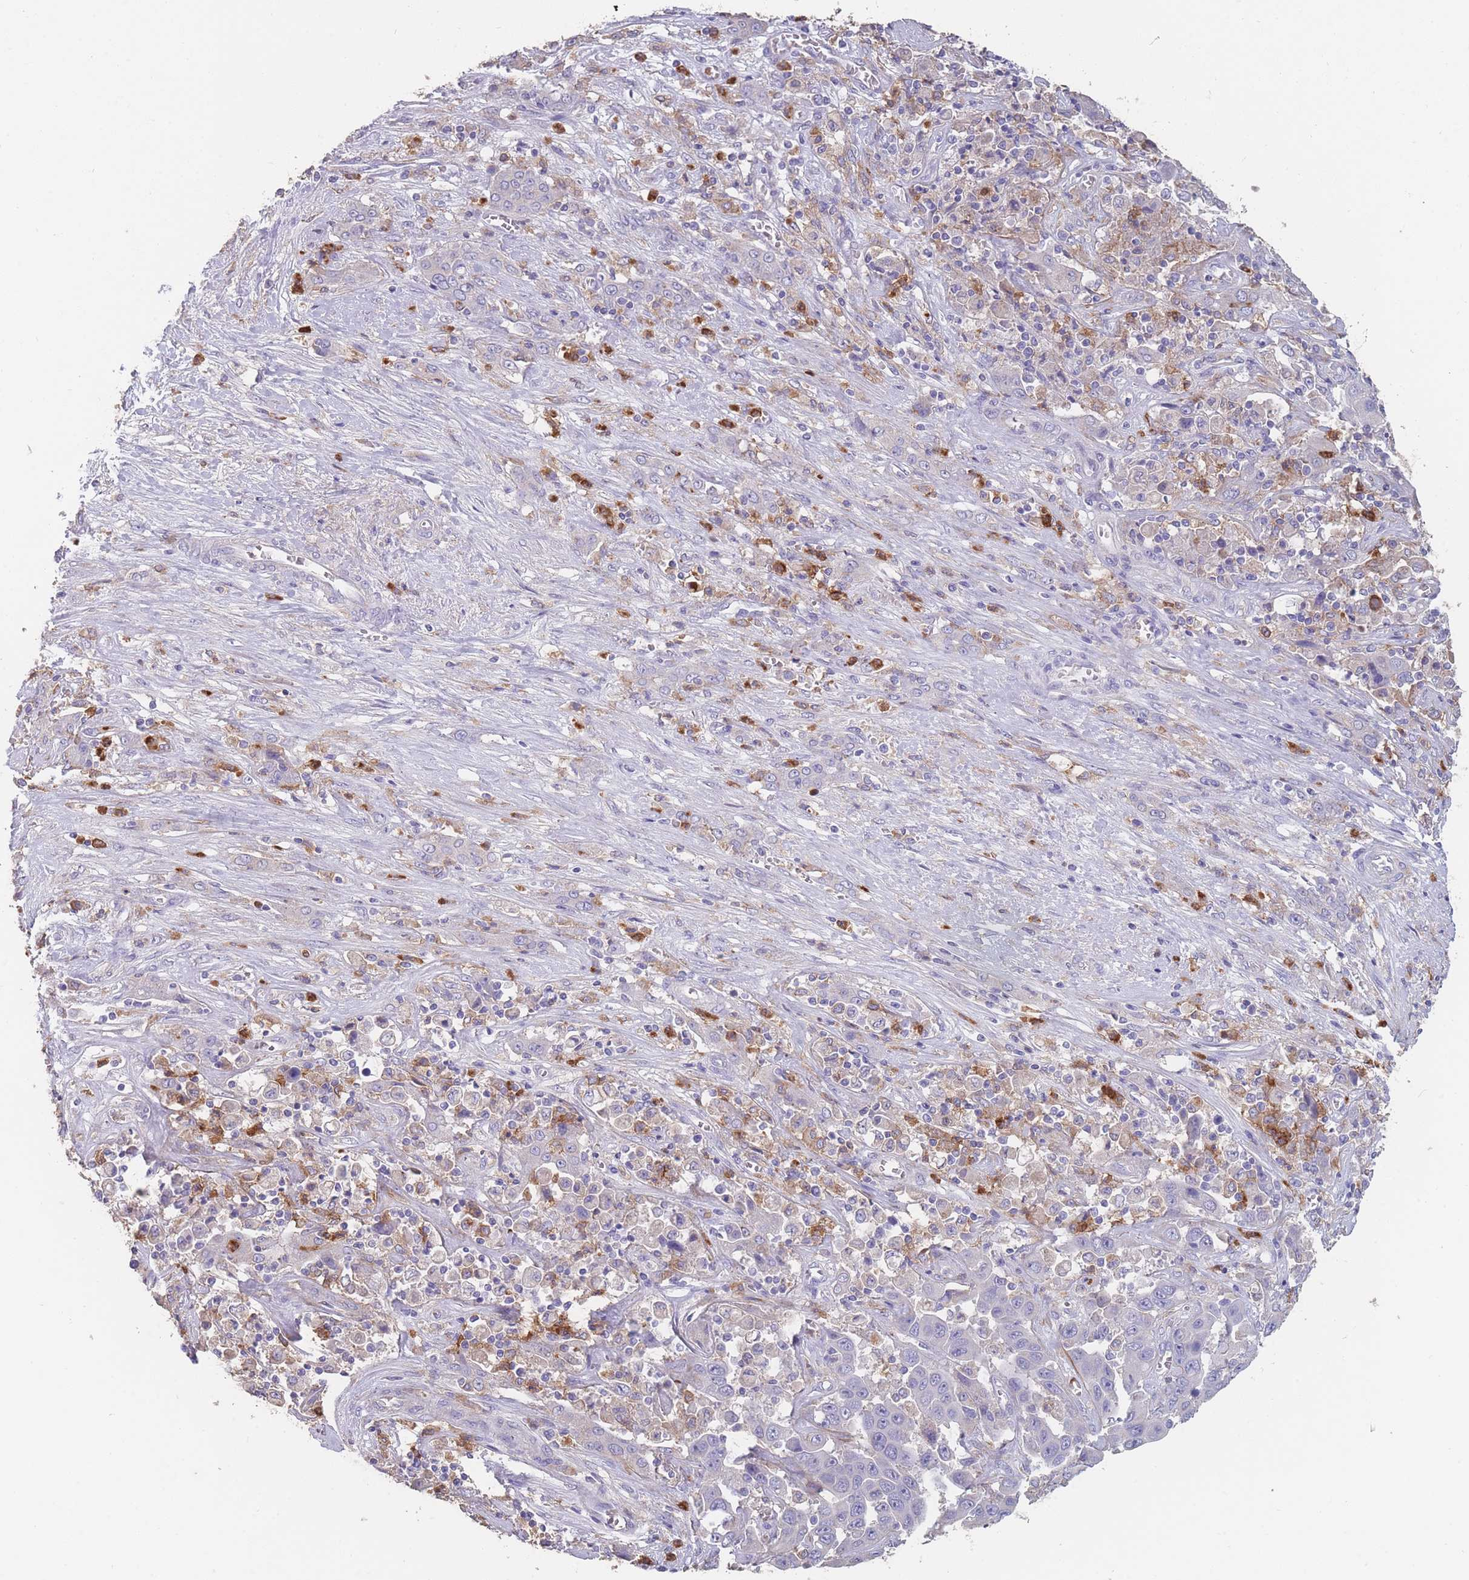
{"staining": {"intensity": "negative", "quantity": "none", "location": "none"}, "tissue": "liver cancer", "cell_type": "Tumor cells", "image_type": "cancer", "snomed": [{"axis": "morphology", "description": "Cholangiocarcinoma"}, {"axis": "topography", "description": "Liver"}], "caption": "This is a micrograph of immunohistochemistry (IHC) staining of cholangiocarcinoma (liver), which shows no staining in tumor cells.", "gene": "CLEC12A", "patient": {"sex": "female", "age": 52}}